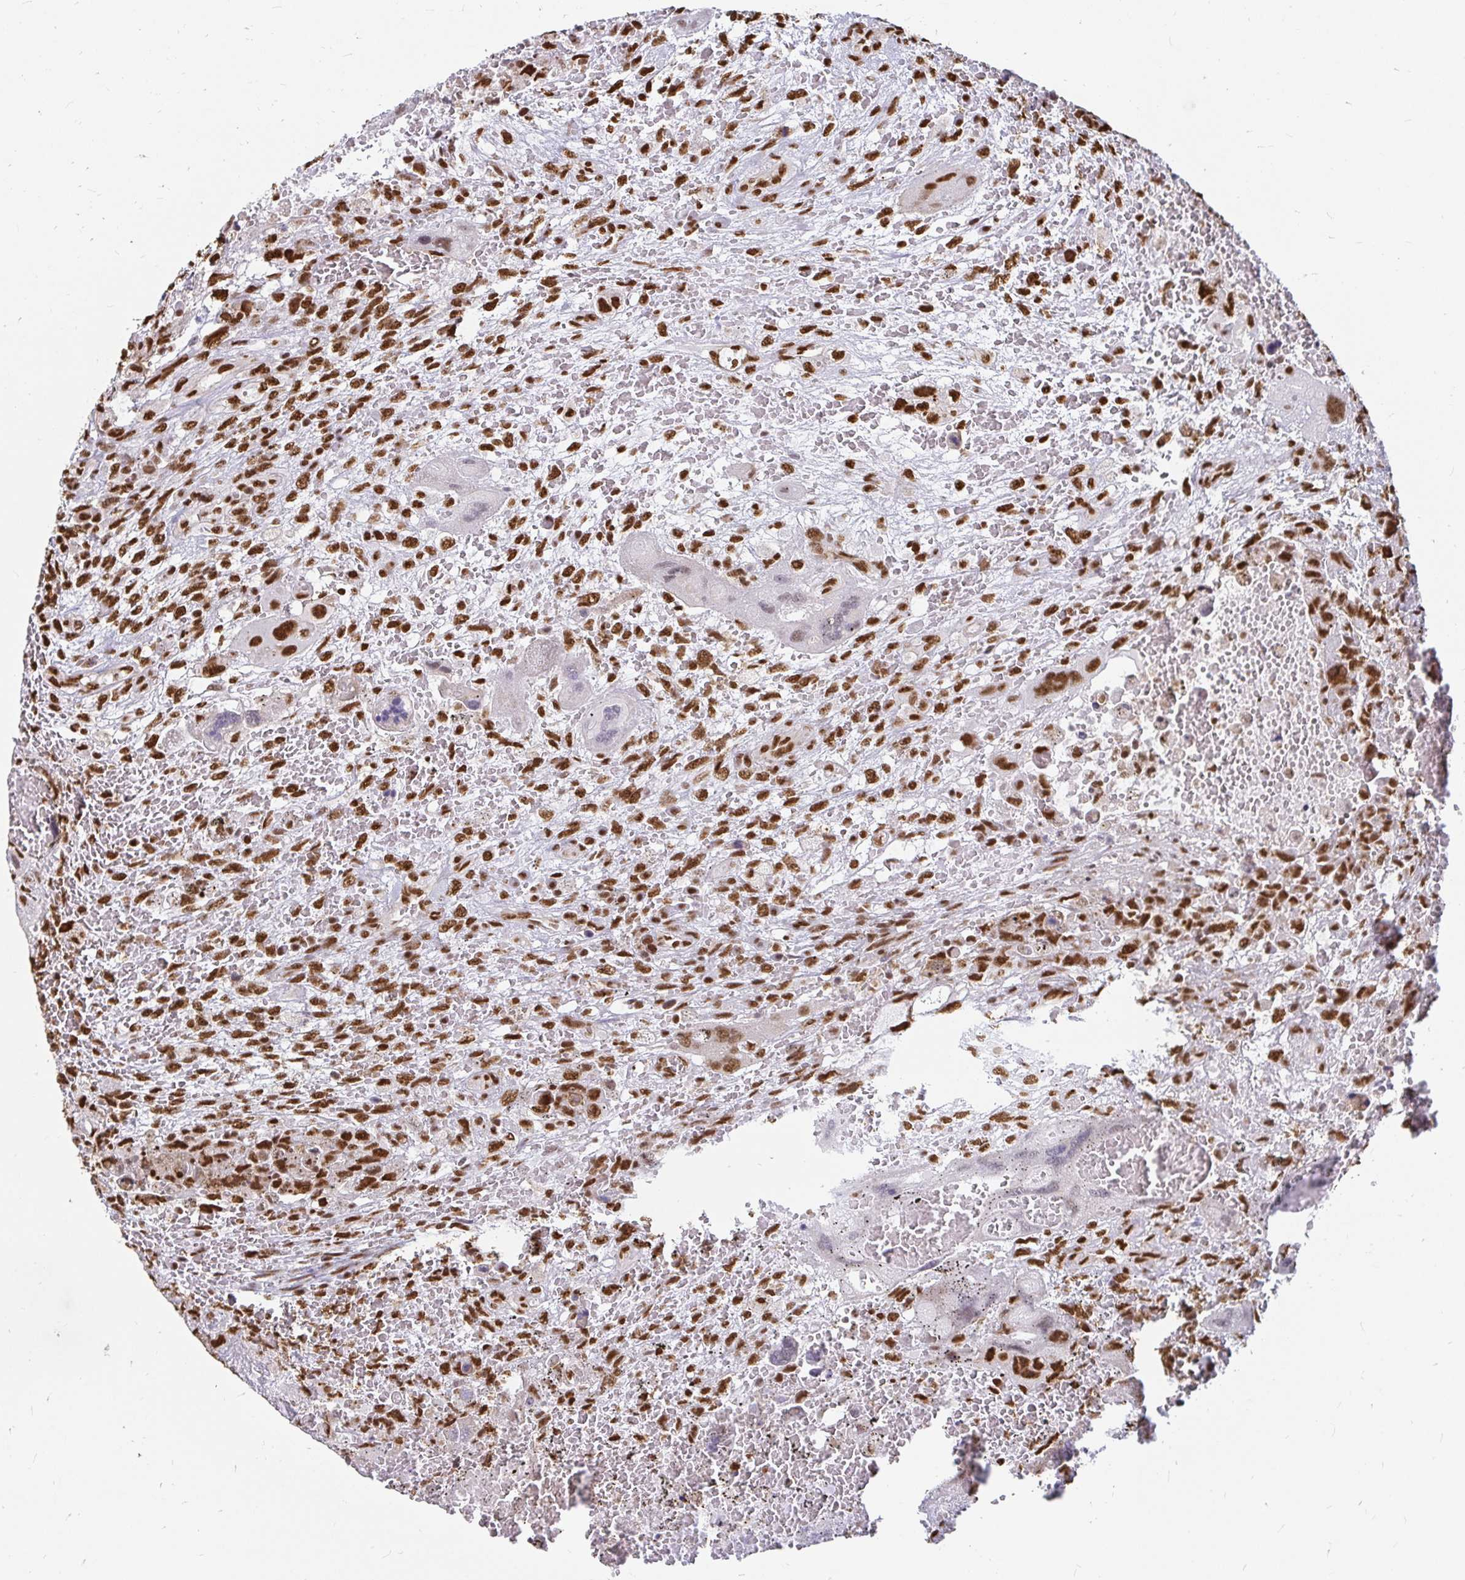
{"staining": {"intensity": "strong", "quantity": ">75%", "location": "nuclear"}, "tissue": "testis cancer", "cell_type": "Tumor cells", "image_type": "cancer", "snomed": [{"axis": "morphology", "description": "Carcinoma, Embryonal, NOS"}, {"axis": "topography", "description": "Testis"}], "caption": "Strong nuclear expression is appreciated in about >75% of tumor cells in testis embryonal carcinoma.", "gene": "HNRNPU", "patient": {"sex": "male", "age": 26}}